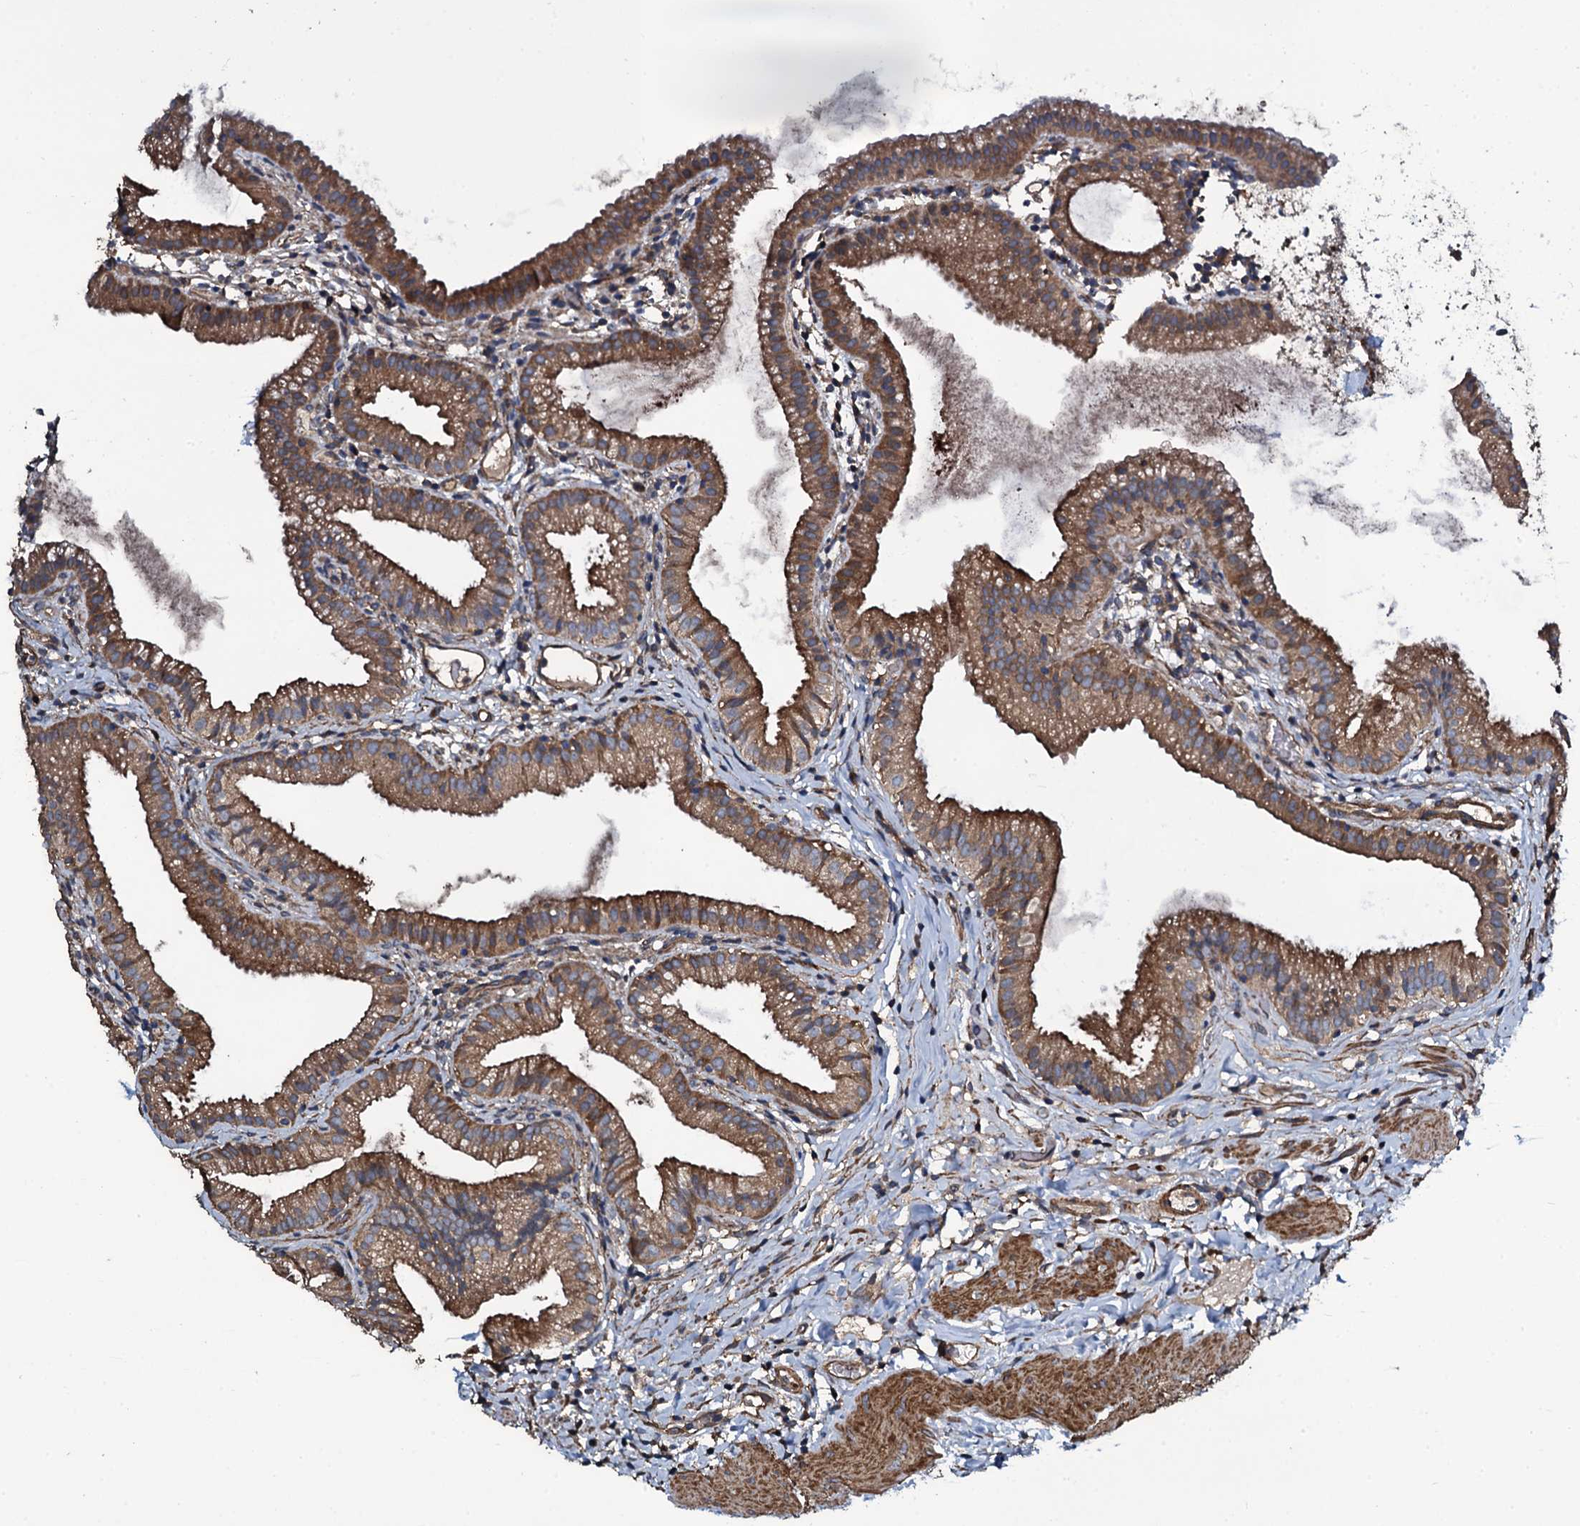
{"staining": {"intensity": "moderate", "quantity": ">75%", "location": "cytoplasmic/membranous"}, "tissue": "gallbladder", "cell_type": "Glandular cells", "image_type": "normal", "snomed": [{"axis": "morphology", "description": "Normal tissue, NOS"}, {"axis": "topography", "description": "Gallbladder"}], "caption": "A high-resolution photomicrograph shows immunohistochemistry staining of unremarkable gallbladder, which exhibits moderate cytoplasmic/membranous positivity in about >75% of glandular cells.", "gene": "WIPF3", "patient": {"sex": "female", "age": 46}}